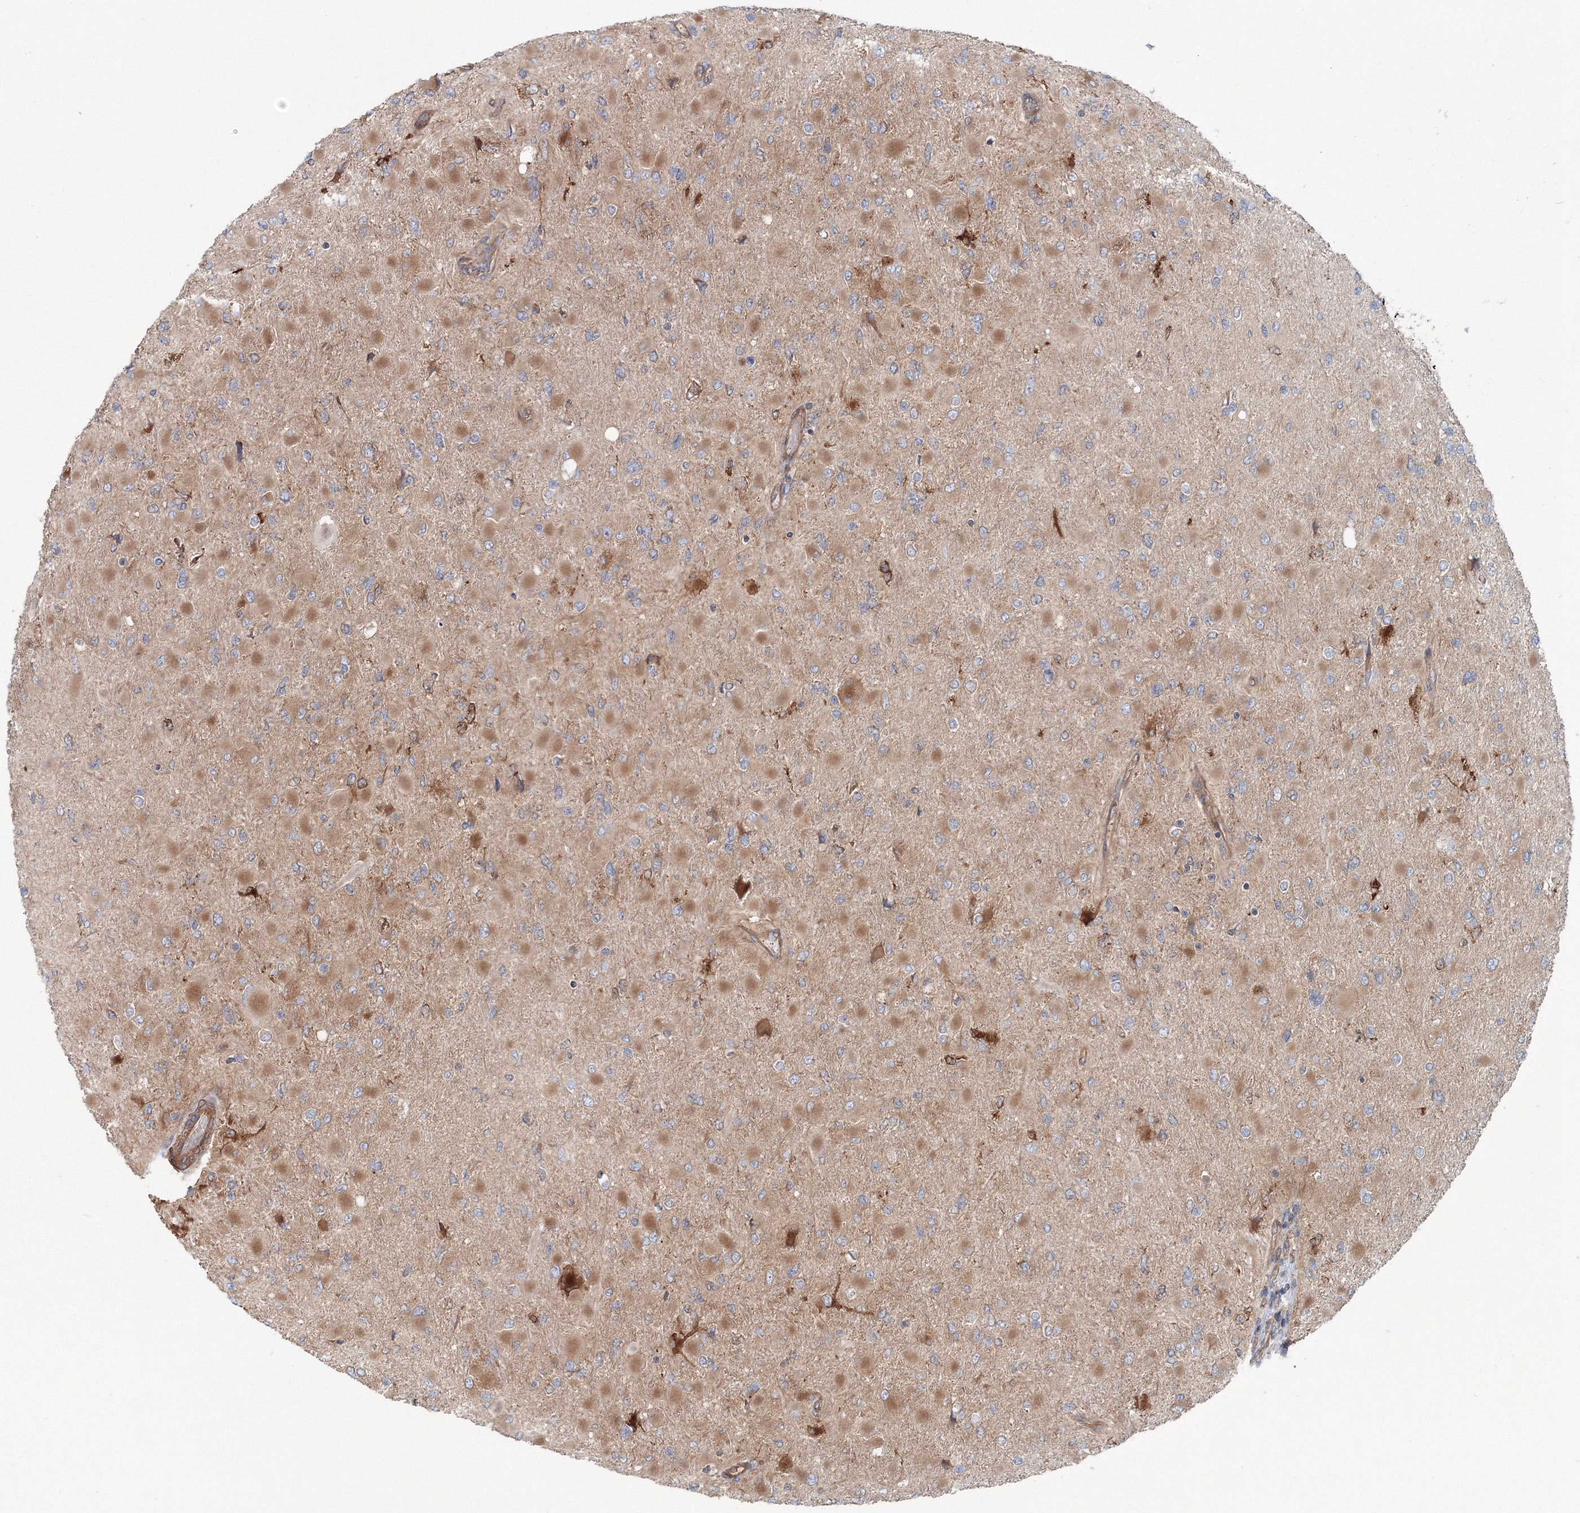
{"staining": {"intensity": "moderate", "quantity": "<25%", "location": "cytoplasmic/membranous"}, "tissue": "glioma", "cell_type": "Tumor cells", "image_type": "cancer", "snomed": [{"axis": "morphology", "description": "Glioma, malignant, High grade"}, {"axis": "topography", "description": "Cerebral cortex"}], "caption": "Glioma tissue displays moderate cytoplasmic/membranous expression in about <25% of tumor cells, visualized by immunohistochemistry.", "gene": "EXOC1", "patient": {"sex": "female", "age": 36}}